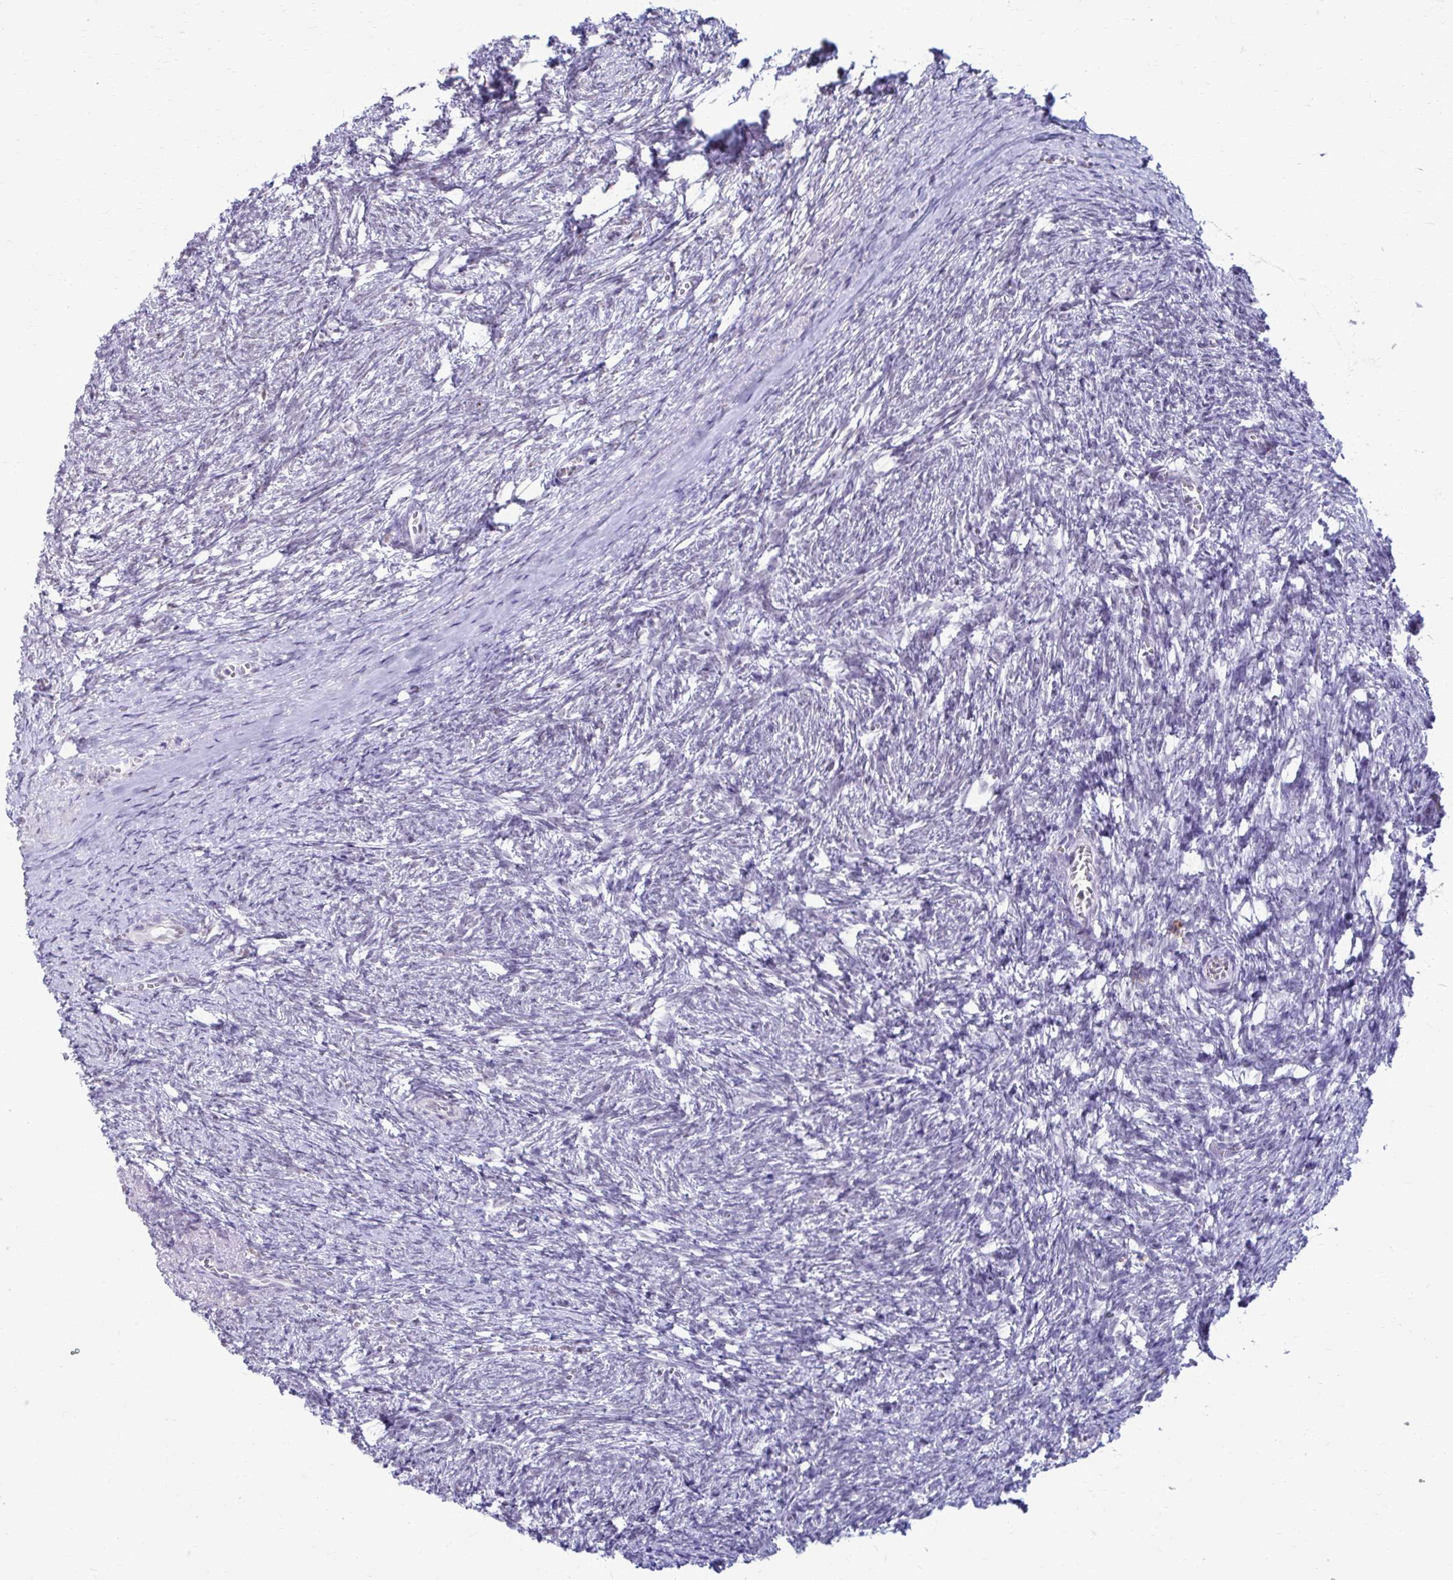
{"staining": {"intensity": "negative", "quantity": "none", "location": "none"}, "tissue": "ovary", "cell_type": "Follicle cells", "image_type": "normal", "snomed": [{"axis": "morphology", "description": "Normal tissue, NOS"}, {"axis": "topography", "description": "Ovary"}], "caption": "An image of human ovary is negative for staining in follicle cells. The staining was performed using DAB (3,3'-diaminobenzidine) to visualize the protein expression in brown, while the nuclei were stained in blue with hematoxylin (Magnification: 20x).", "gene": "PROSER1", "patient": {"sex": "female", "age": 41}}